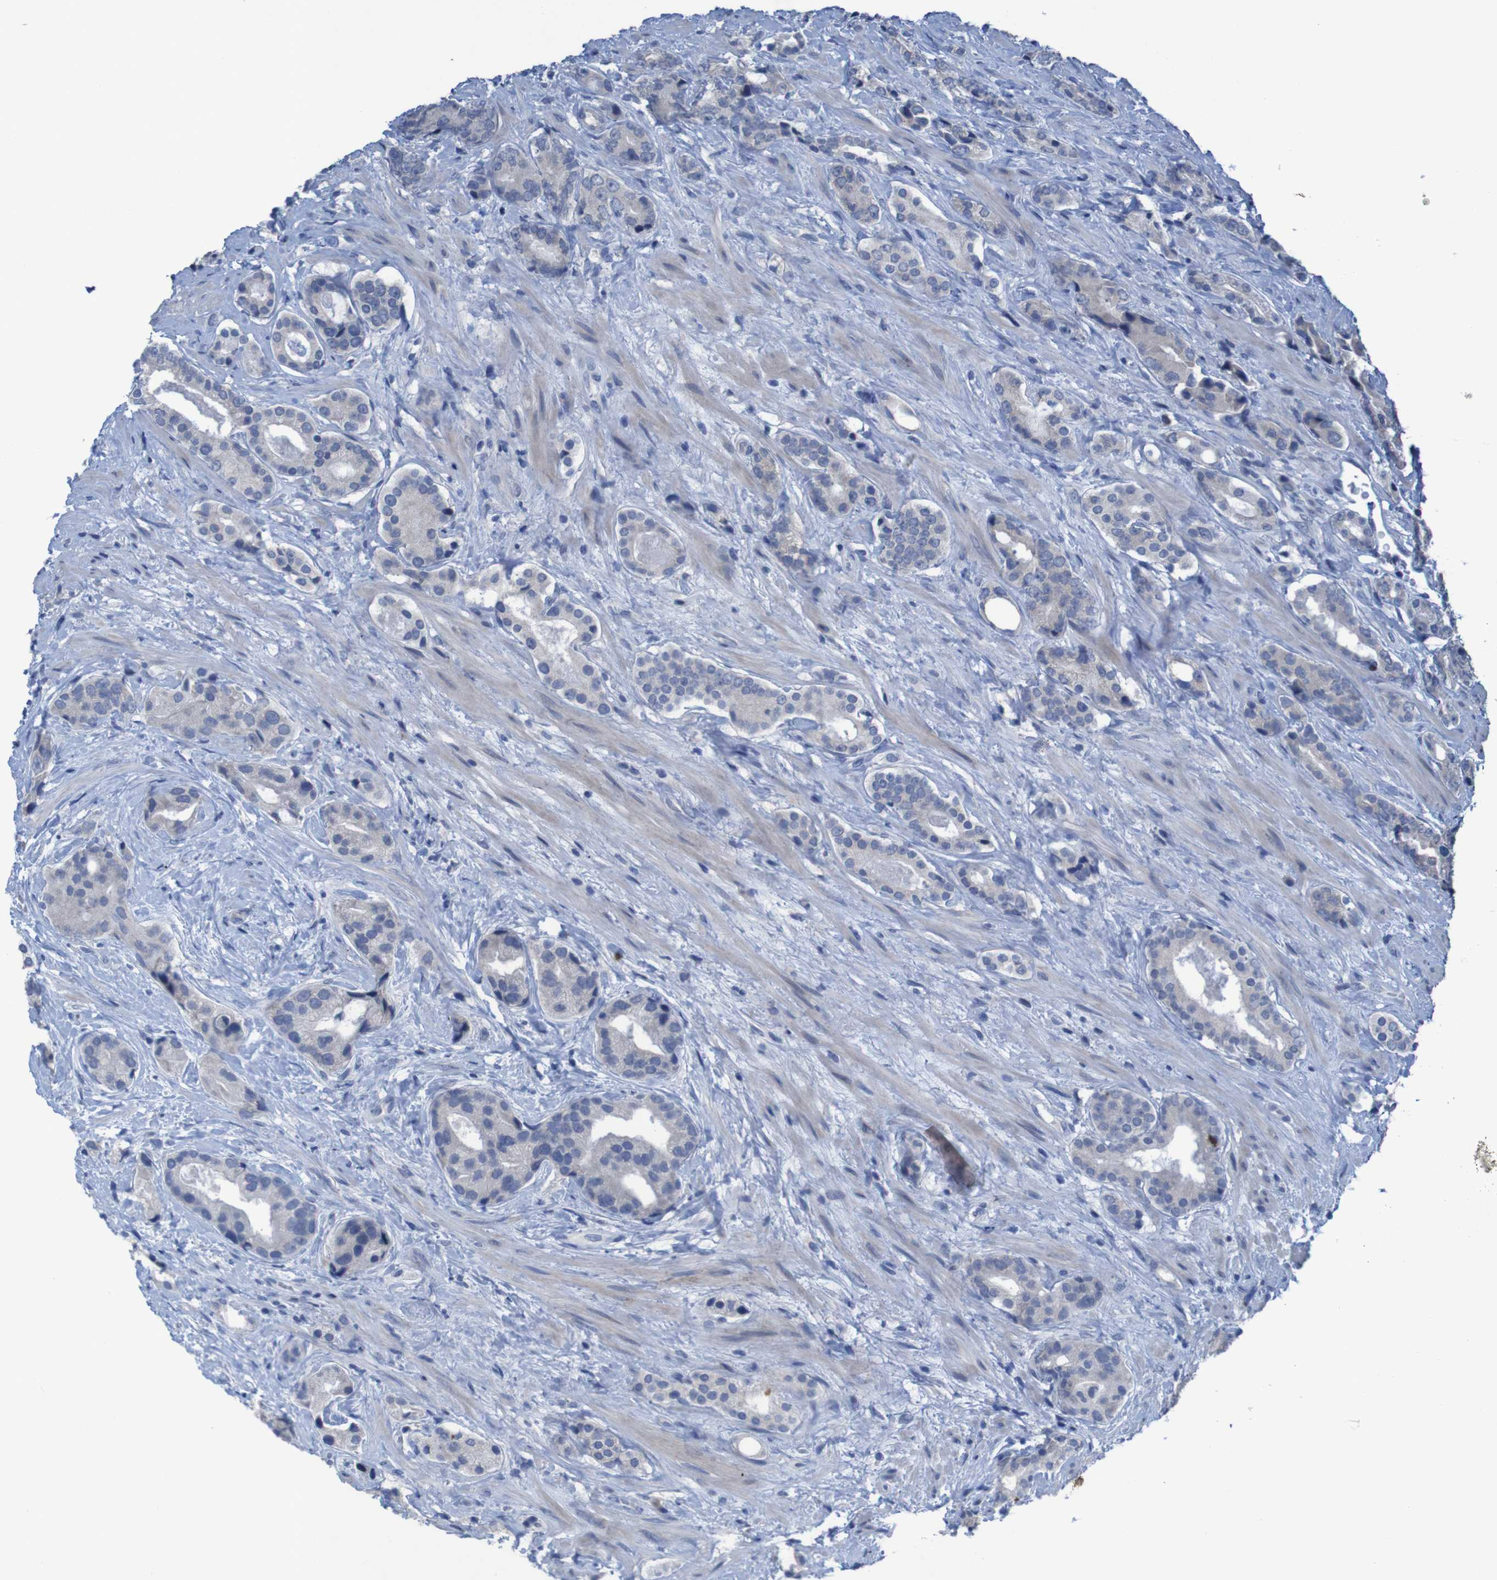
{"staining": {"intensity": "weak", "quantity": "<25%", "location": "cytoplasmic/membranous"}, "tissue": "prostate cancer", "cell_type": "Tumor cells", "image_type": "cancer", "snomed": [{"axis": "morphology", "description": "Adenocarcinoma, High grade"}, {"axis": "topography", "description": "Prostate"}], "caption": "Tumor cells are negative for protein expression in human prostate high-grade adenocarcinoma.", "gene": "CLDN18", "patient": {"sex": "male", "age": 71}}